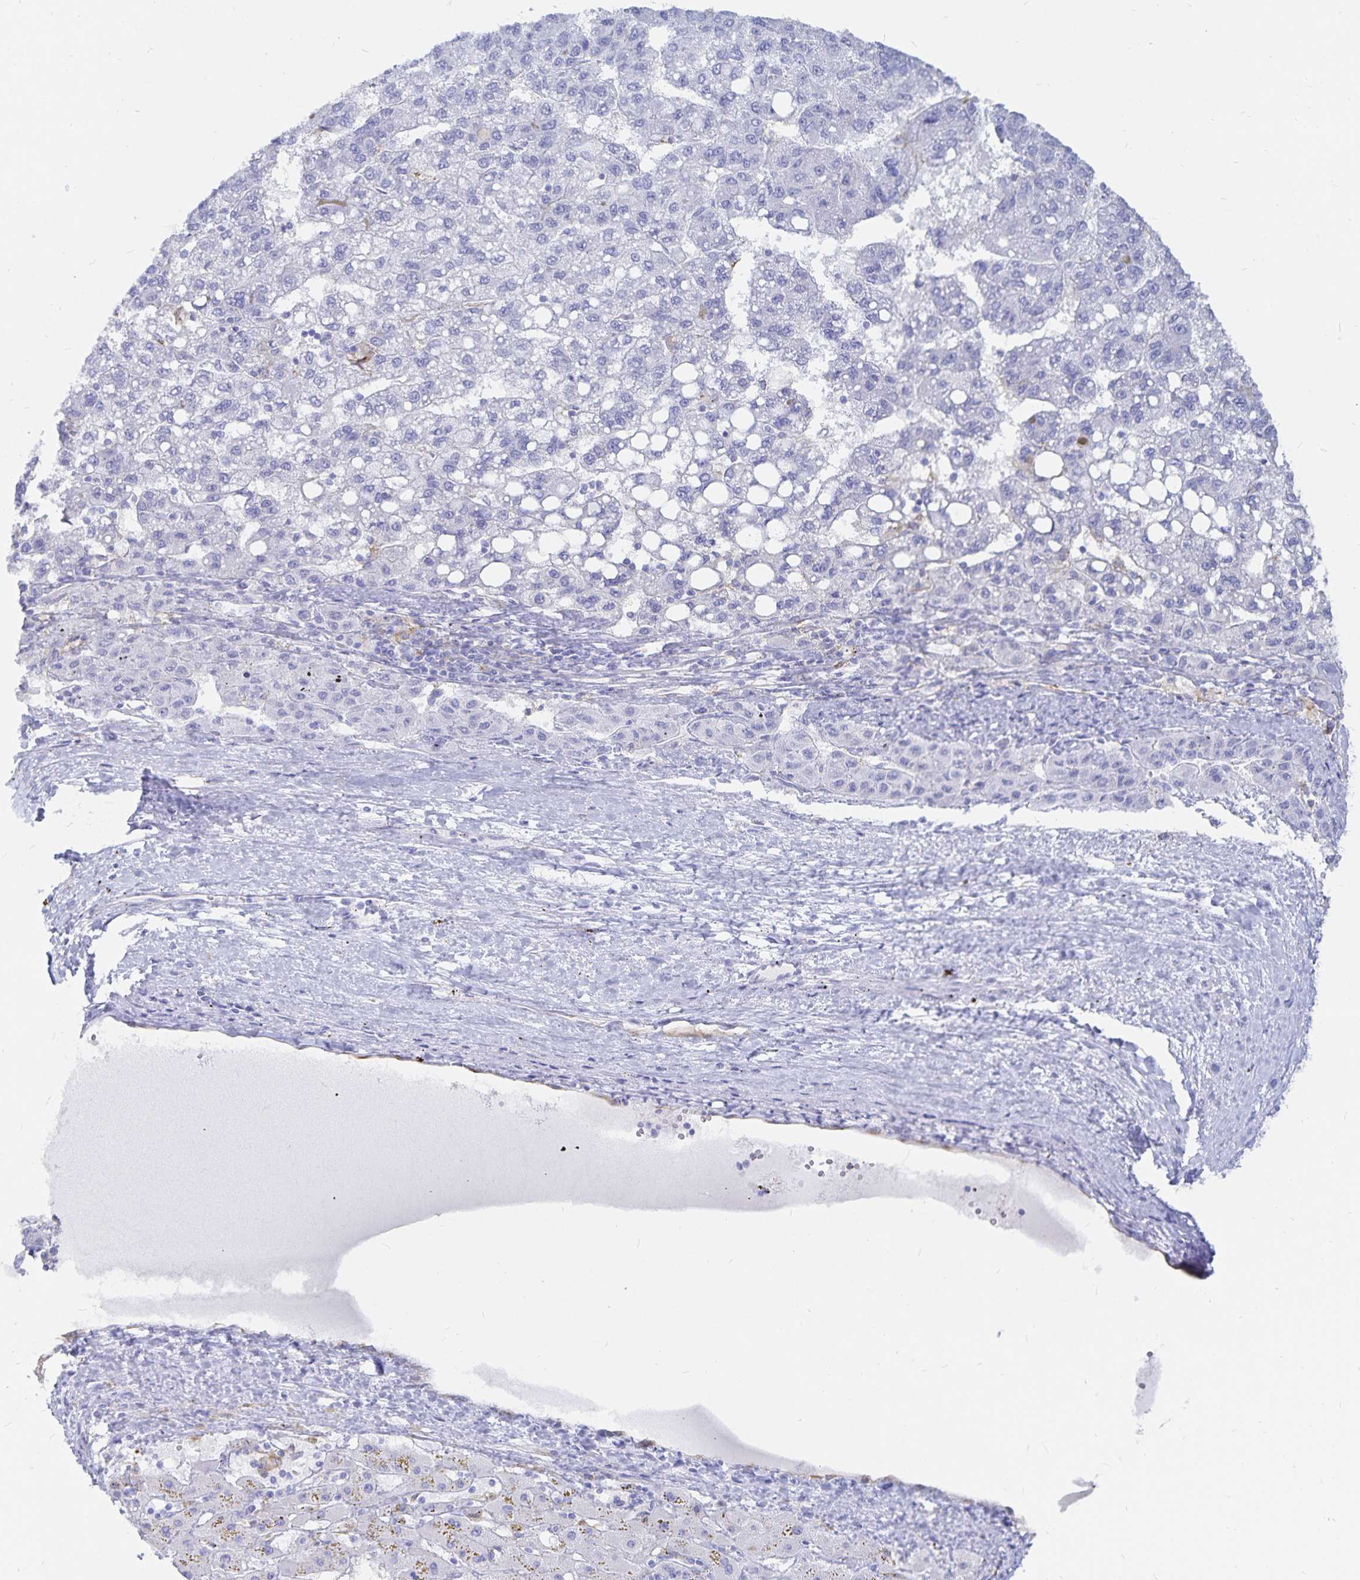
{"staining": {"intensity": "negative", "quantity": "none", "location": "none"}, "tissue": "liver cancer", "cell_type": "Tumor cells", "image_type": "cancer", "snomed": [{"axis": "morphology", "description": "Carcinoma, Hepatocellular, NOS"}, {"axis": "topography", "description": "Liver"}], "caption": "There is no significant staining in tumor cells of liver cancer. Nuclei are stained in blue.", "gene": "INSL5", "patient": {"sex": "female", "age": 82}}